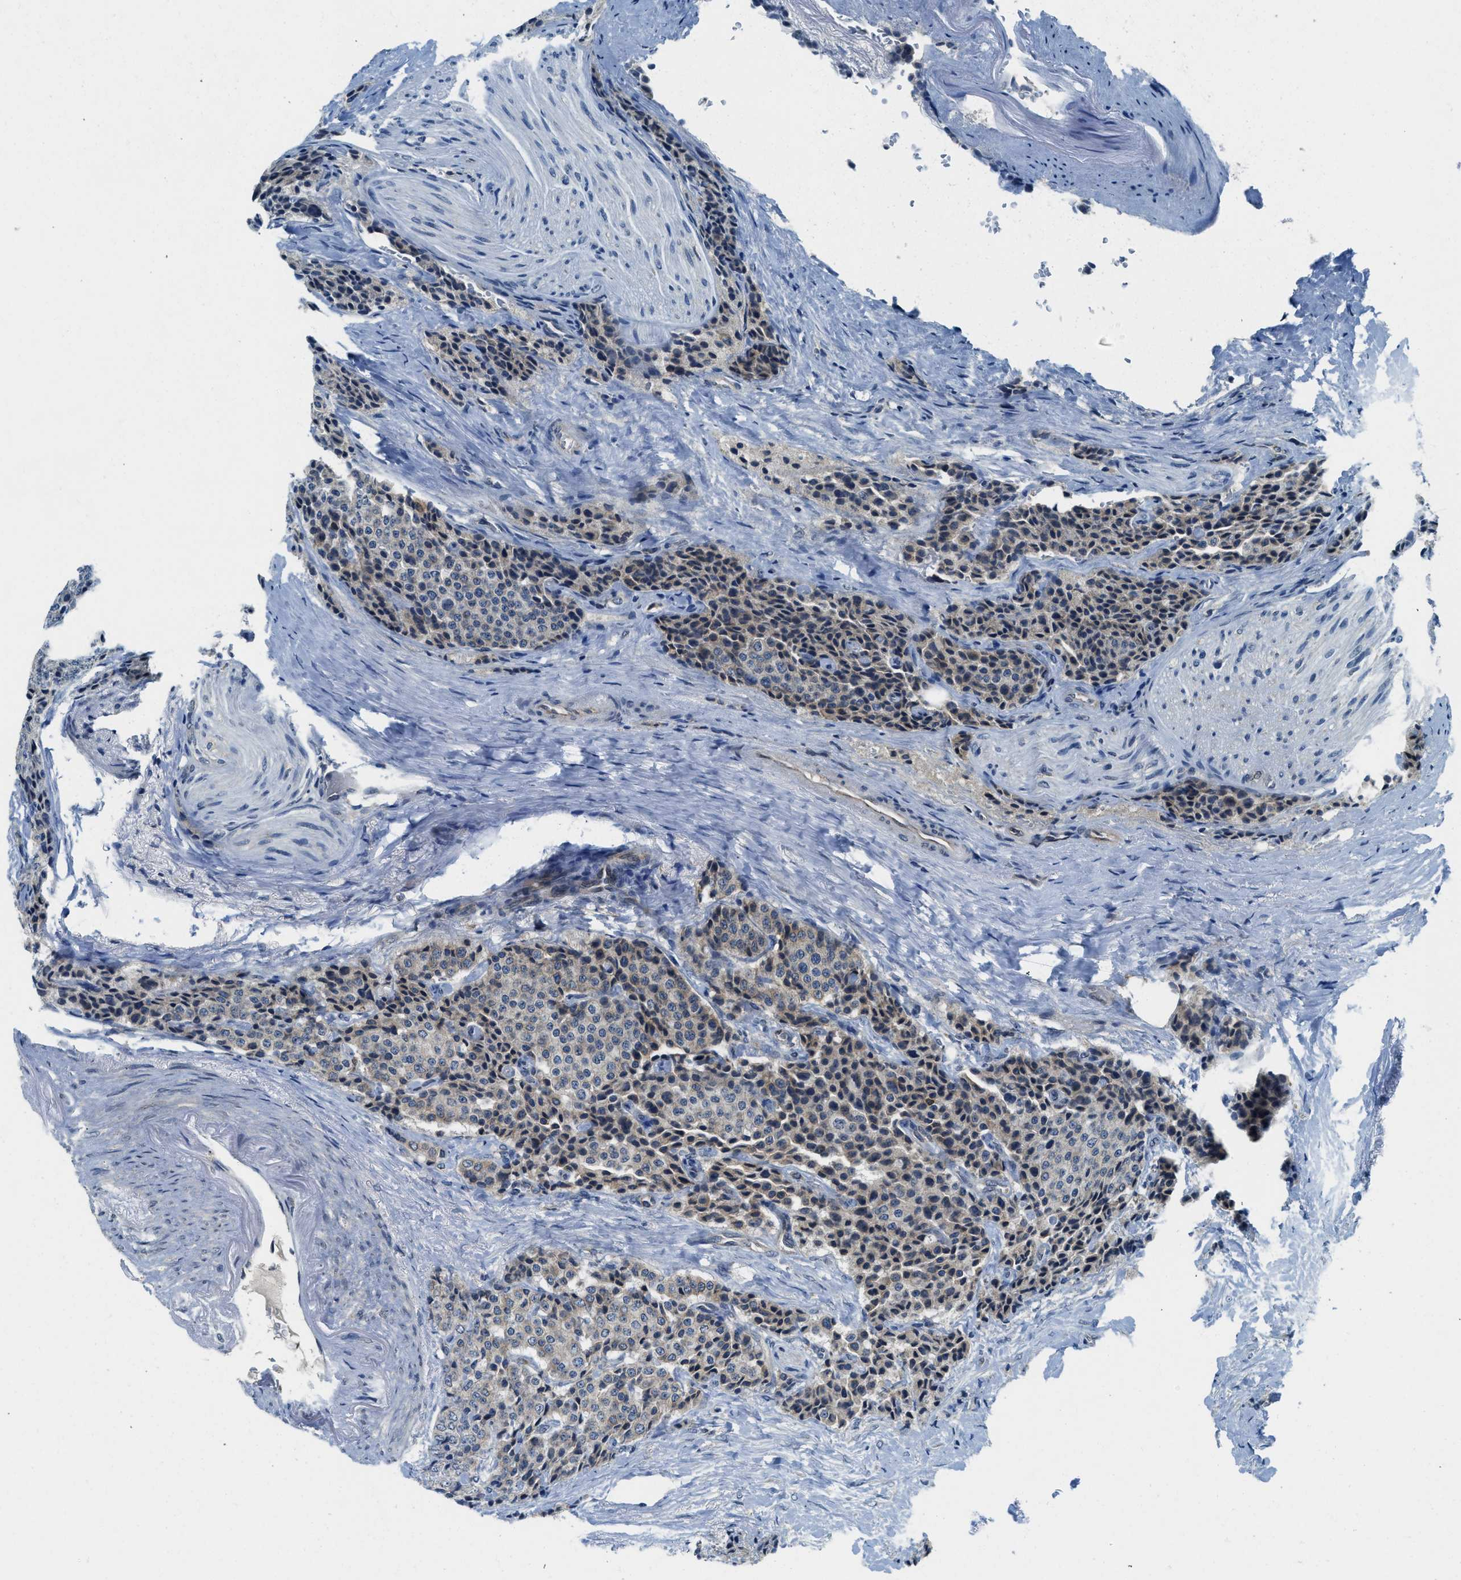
{"staining": {"intensity": "weak", "quantity": ">75%", "location": "cytoplasmic/membranous"}, "tissue": "carcinoid", "cell_type": "Tumor cells", "image_type": "cancer", "snomed": [{"axis": "morphology", "description": "Carcinoid, malignant, NOS"}, {"axis": "topography", "description": "Colon"}], "caption": "The micrograph demonstrates immunohistochemical staining of malignant carcinoid. There is weak cytoplasmic/membranous staining is seen in about >75% of tumor cells. (Stains: DAB in brown, nuclei in blue, Microscopy: brightfield microscopy at high magnification).", "gene": "BCAP31", "patient": {"sex": "female", "age": 61}}